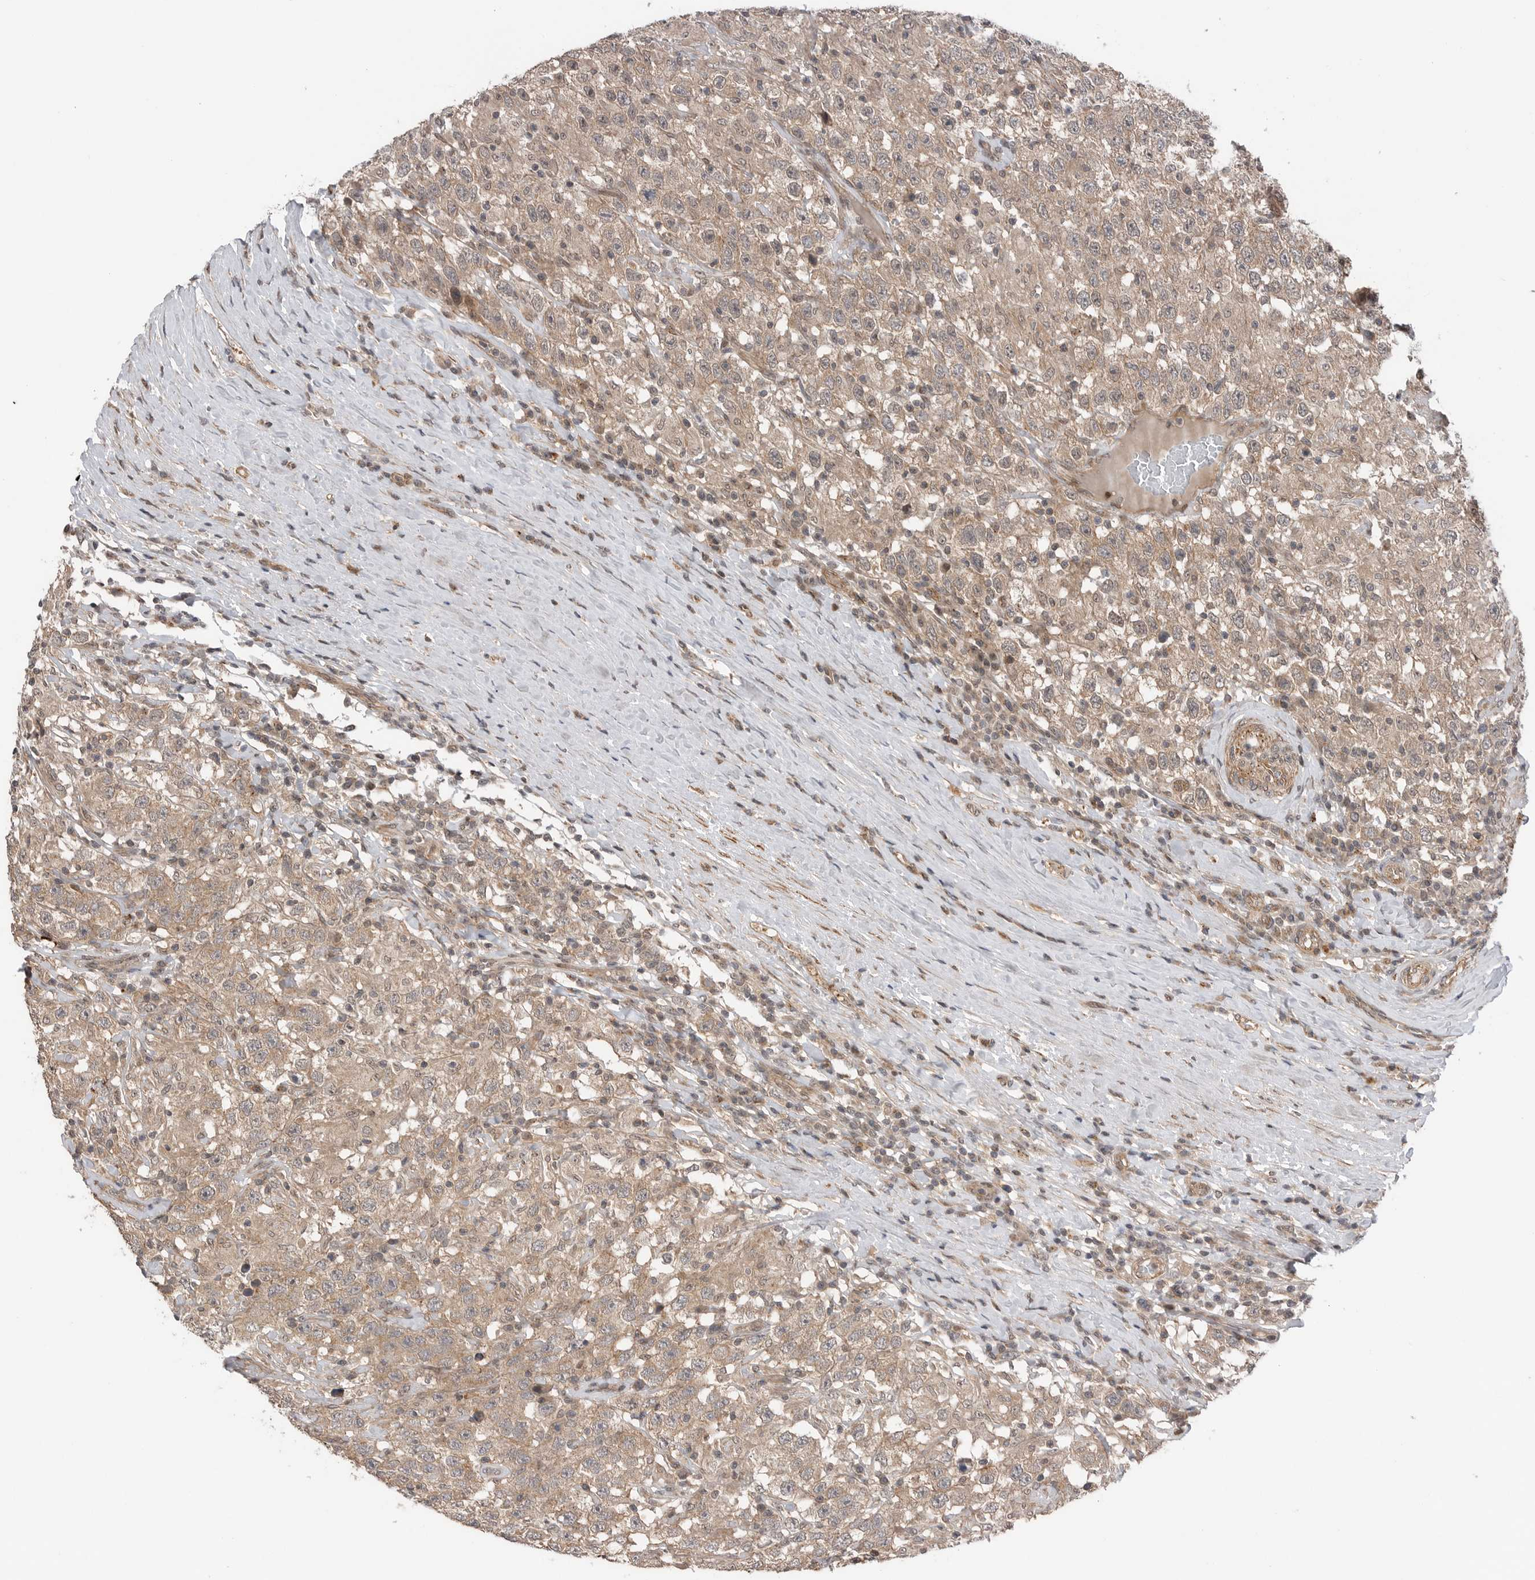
{"staining": {"intensity": "weak", "quantity": ">75%", "location": "cytoplasmic/membranous"}, "tissue": "testis cancer", "cell_type": "Tumor cells", "image_type": "cancer", "snomed": [{"axis": "morphology", "description": "Seminoma, NOS"}, {"axis": "topography", "description": "Testis"}], "caption": "Testis cancer stained with immunohistochemistry (IHC) exhibits weak cytoplasmic/membranous positivity in approximately >75% of tumor cells.", "gene": "PEAK1", "patient": {"sex": "male", "age": 41}}